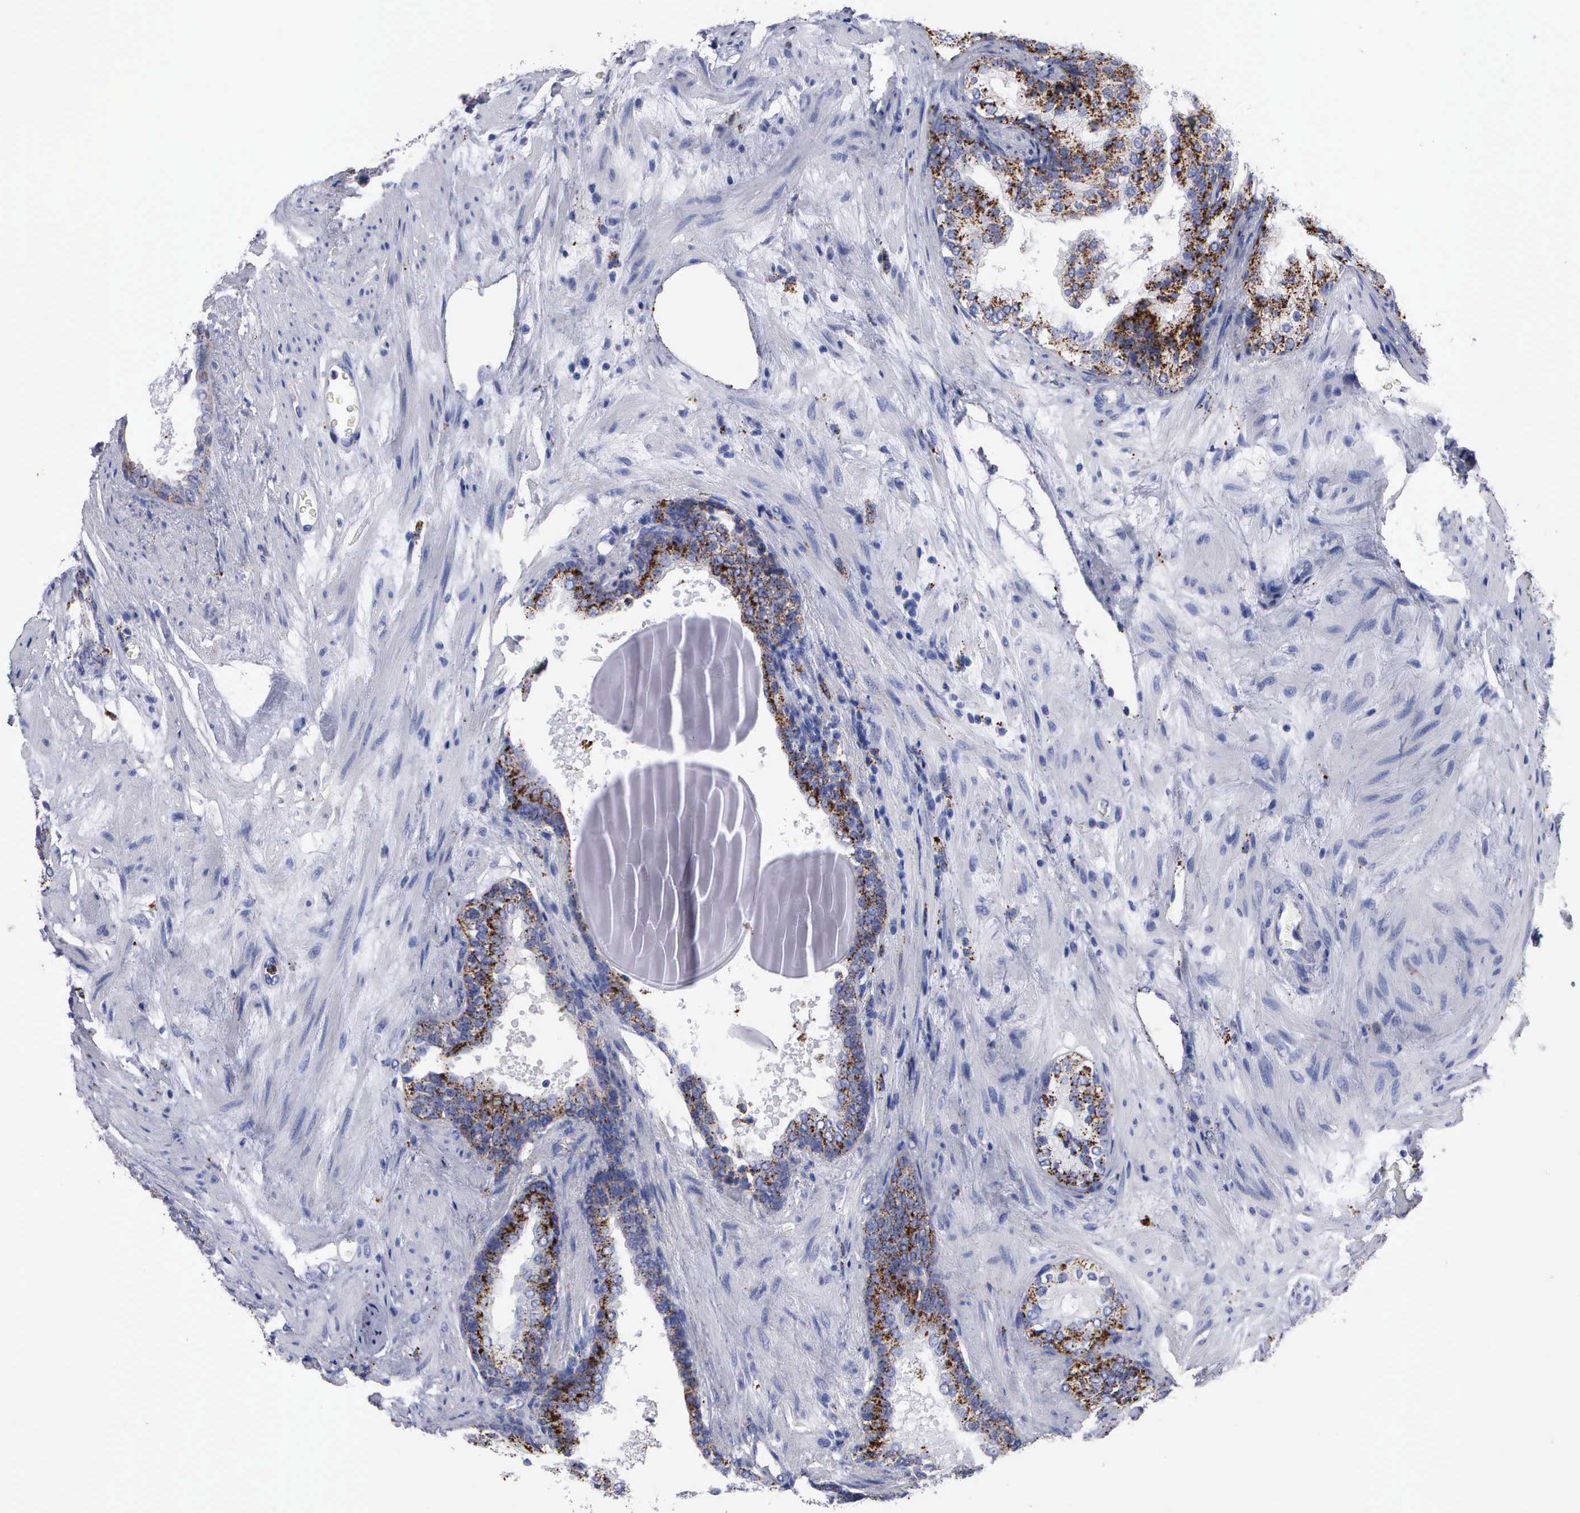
{"staining": {"intensity": "moderate", "quantity": "25%-75%", "location": "cytoplasmic/membranous"}, "tissue": "prostate cancer", "cell_type": "Tumor cells", "image_type": "cancer", "snomed": [{"axis": "morphology", "description": "Adenocarcinoma, Low grade"}, {"axis": "topography", "description": "Prostate"}], "caption": "Prostate cancer was stained to show a protein in brown. There is medium levels of moderate cytoplasmic/membranous expression in approximately 25%-75% of tumor cells.", "gene": "CTSH", "patient": {"sex": "male", "age": 69}}